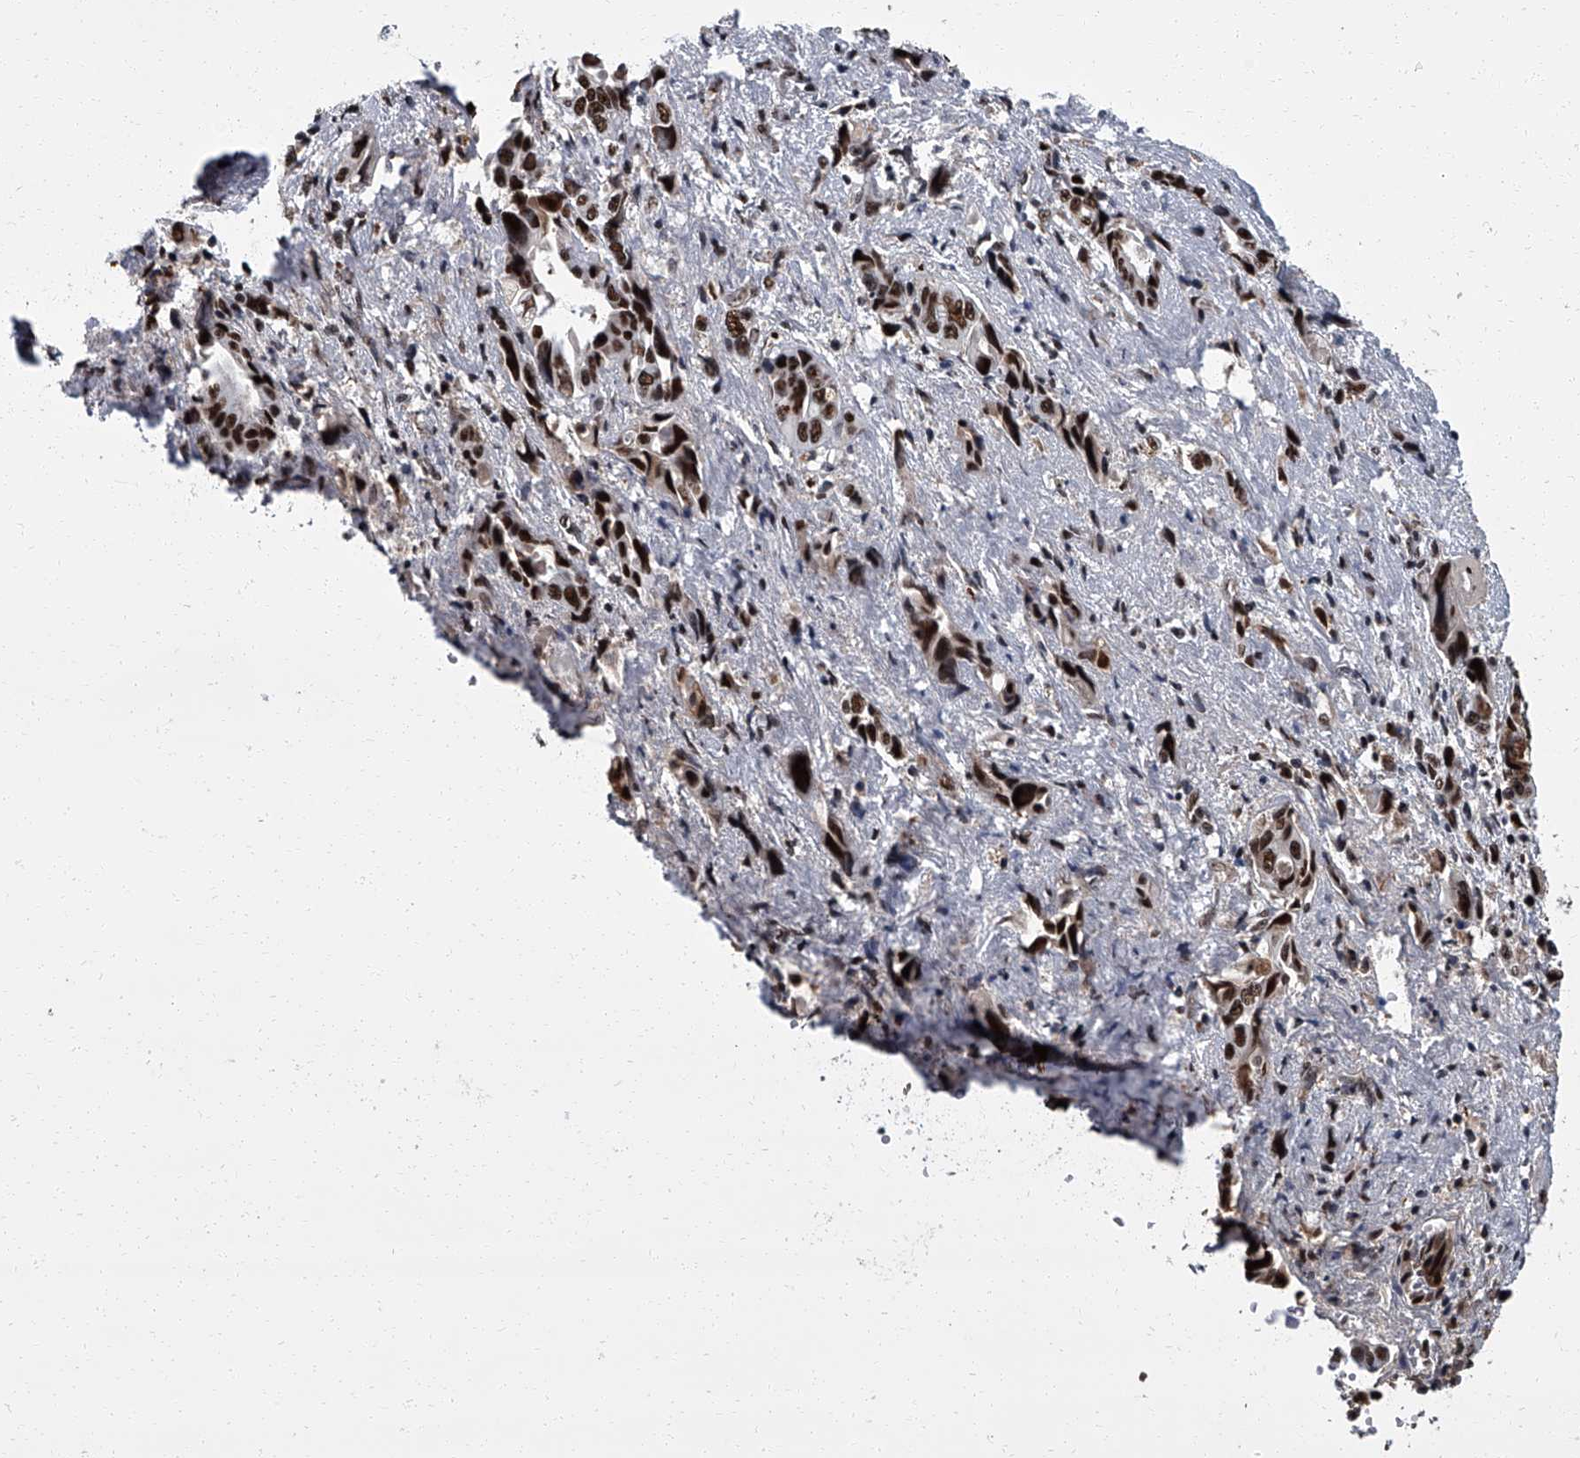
{"staining": {"intensity": "strong", "quantity": ">75%", "location": "nuclear"}, "tissue": "pancreatic cancer", "cell_type": "Tumor cells", "image_type": "cancer", "snomed": [{"axis": "morphology", "description": "Adenocarcinoma, NOS"}, {"axis": "topography", "description": "Pancreas"}], "caption": "This is an image of immunohistochemistry staining of pancreatic cancer, which shows strong positivity in the nuclear of tumor cells.", "gene": "ZNF518B", "patient": {"sex": "male", "age": 46}}